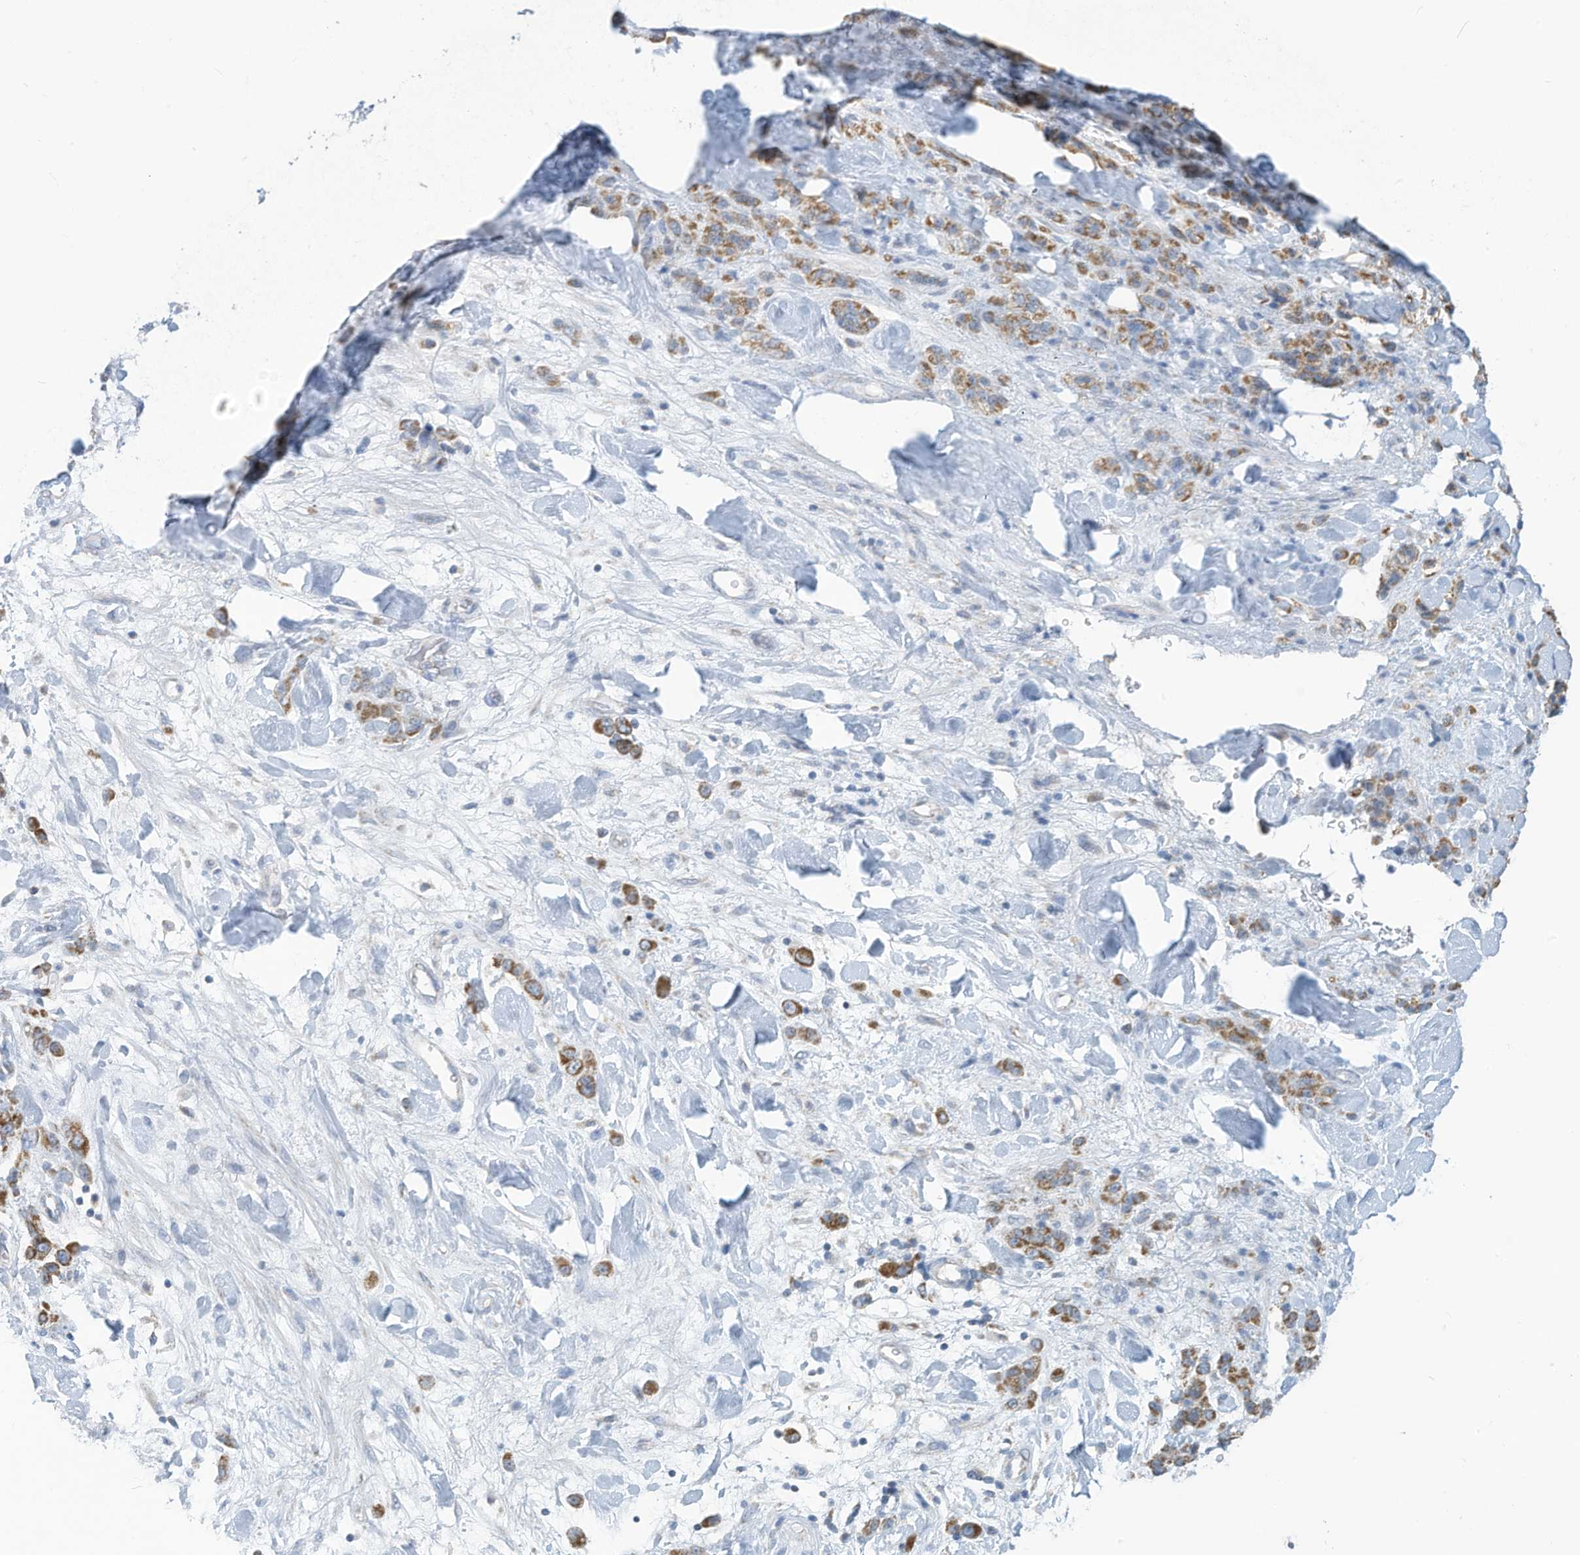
{"staining": {"intensity": "moderate", "quantity": ">75%", "location": "cytoplasmic/membranous"}, "tissue": "stomach cancer", "cell_type": "Tumor cells", "image_type": "cancer", "snomed": [{"axis": "morphology", "description": "Normal tissue, NOS"}, {"axis": "morphology", "description": "Adenocarcinoma, NOS"}, {"axis": "topography", "description": "Stomach"}], "caption": "A medium amount of moderate cytoplasmic/membranous expression is seen in approximately >75% of tumor cells in stomach cancer tissue.", "gene": "NLN", "patient": {"sex": "male", "age": 82}}